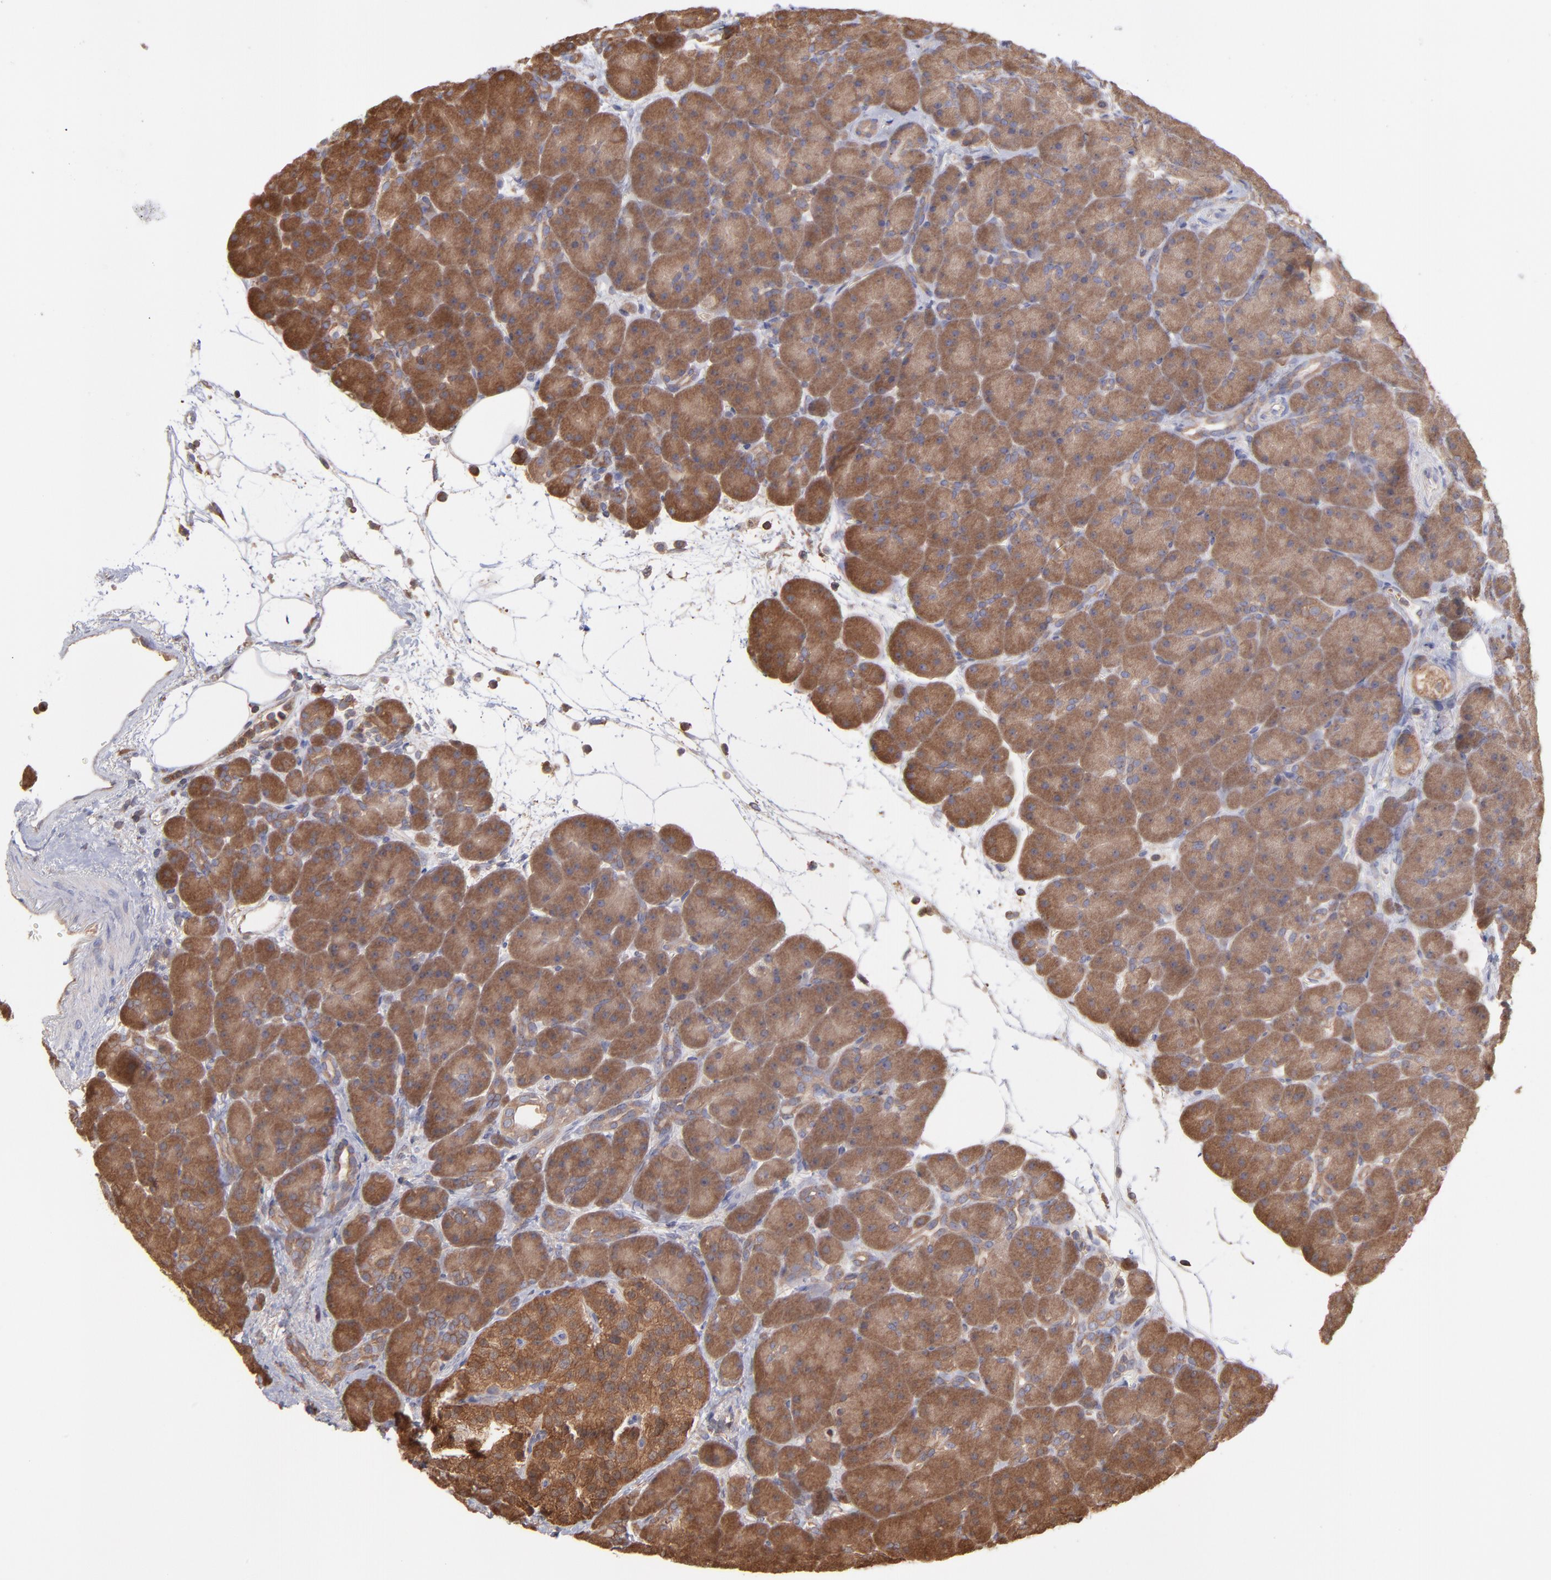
{"staining": {"intensity": "strong", "quantity": ">75%", "location": "cytoplasmic/membranous"}, "tissue": "pancreas", "cell_type": "Exocrine glandular cells", "image_type": "normal", "snomed": [{"axis": "morphology", "description": "Normal tissue, NOS"}, {"axis": "topography", "description": "Pancreas"}], "caption": "Protein expression analysis of normal pancreas demonstrates strong cytoplasmic/membranous staining in about >75% of exocrine glandular cells.", "gene": "MAP2K2", "patient": {"sex": "male", "age": 66}}